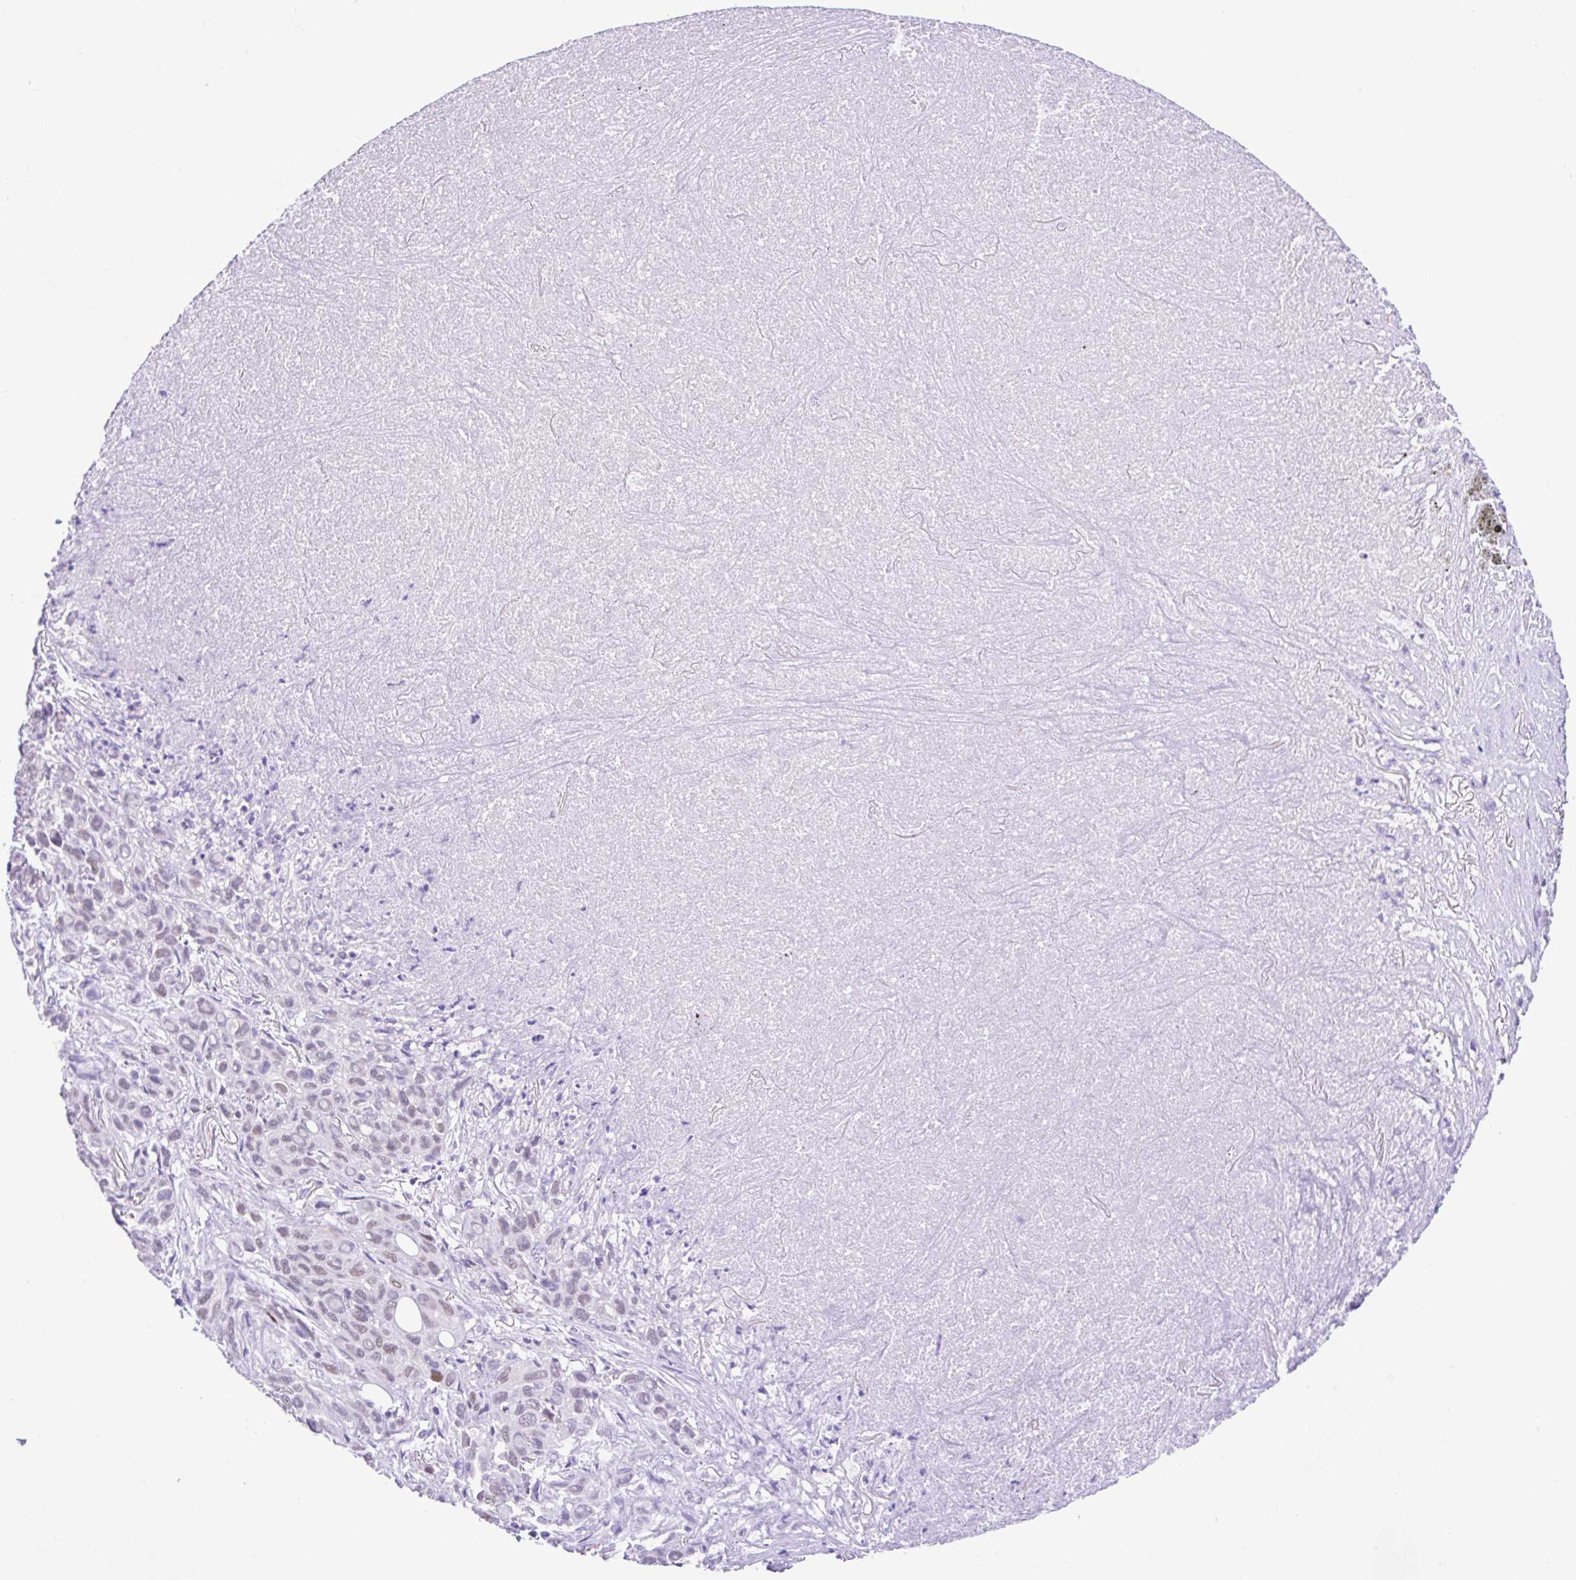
{"staining": {"intensity": "moderate", "quantity": "25%-75%", "location": "nuclear"}, "tissue": "melanoma", "cell_type": "Tumor cells", "image_type": "cancer", "snomed": [{"axis": "morphology", "description": "Malignant melanoma, Metastatic site"}, {"axis": "topography", "description": "Lung"}], "caption": "Human melanoma stained with a protein marker displays moderate staining in tumor cells.", "gene": "ANO4", "patient": {"sex": "male", "age": 48}}